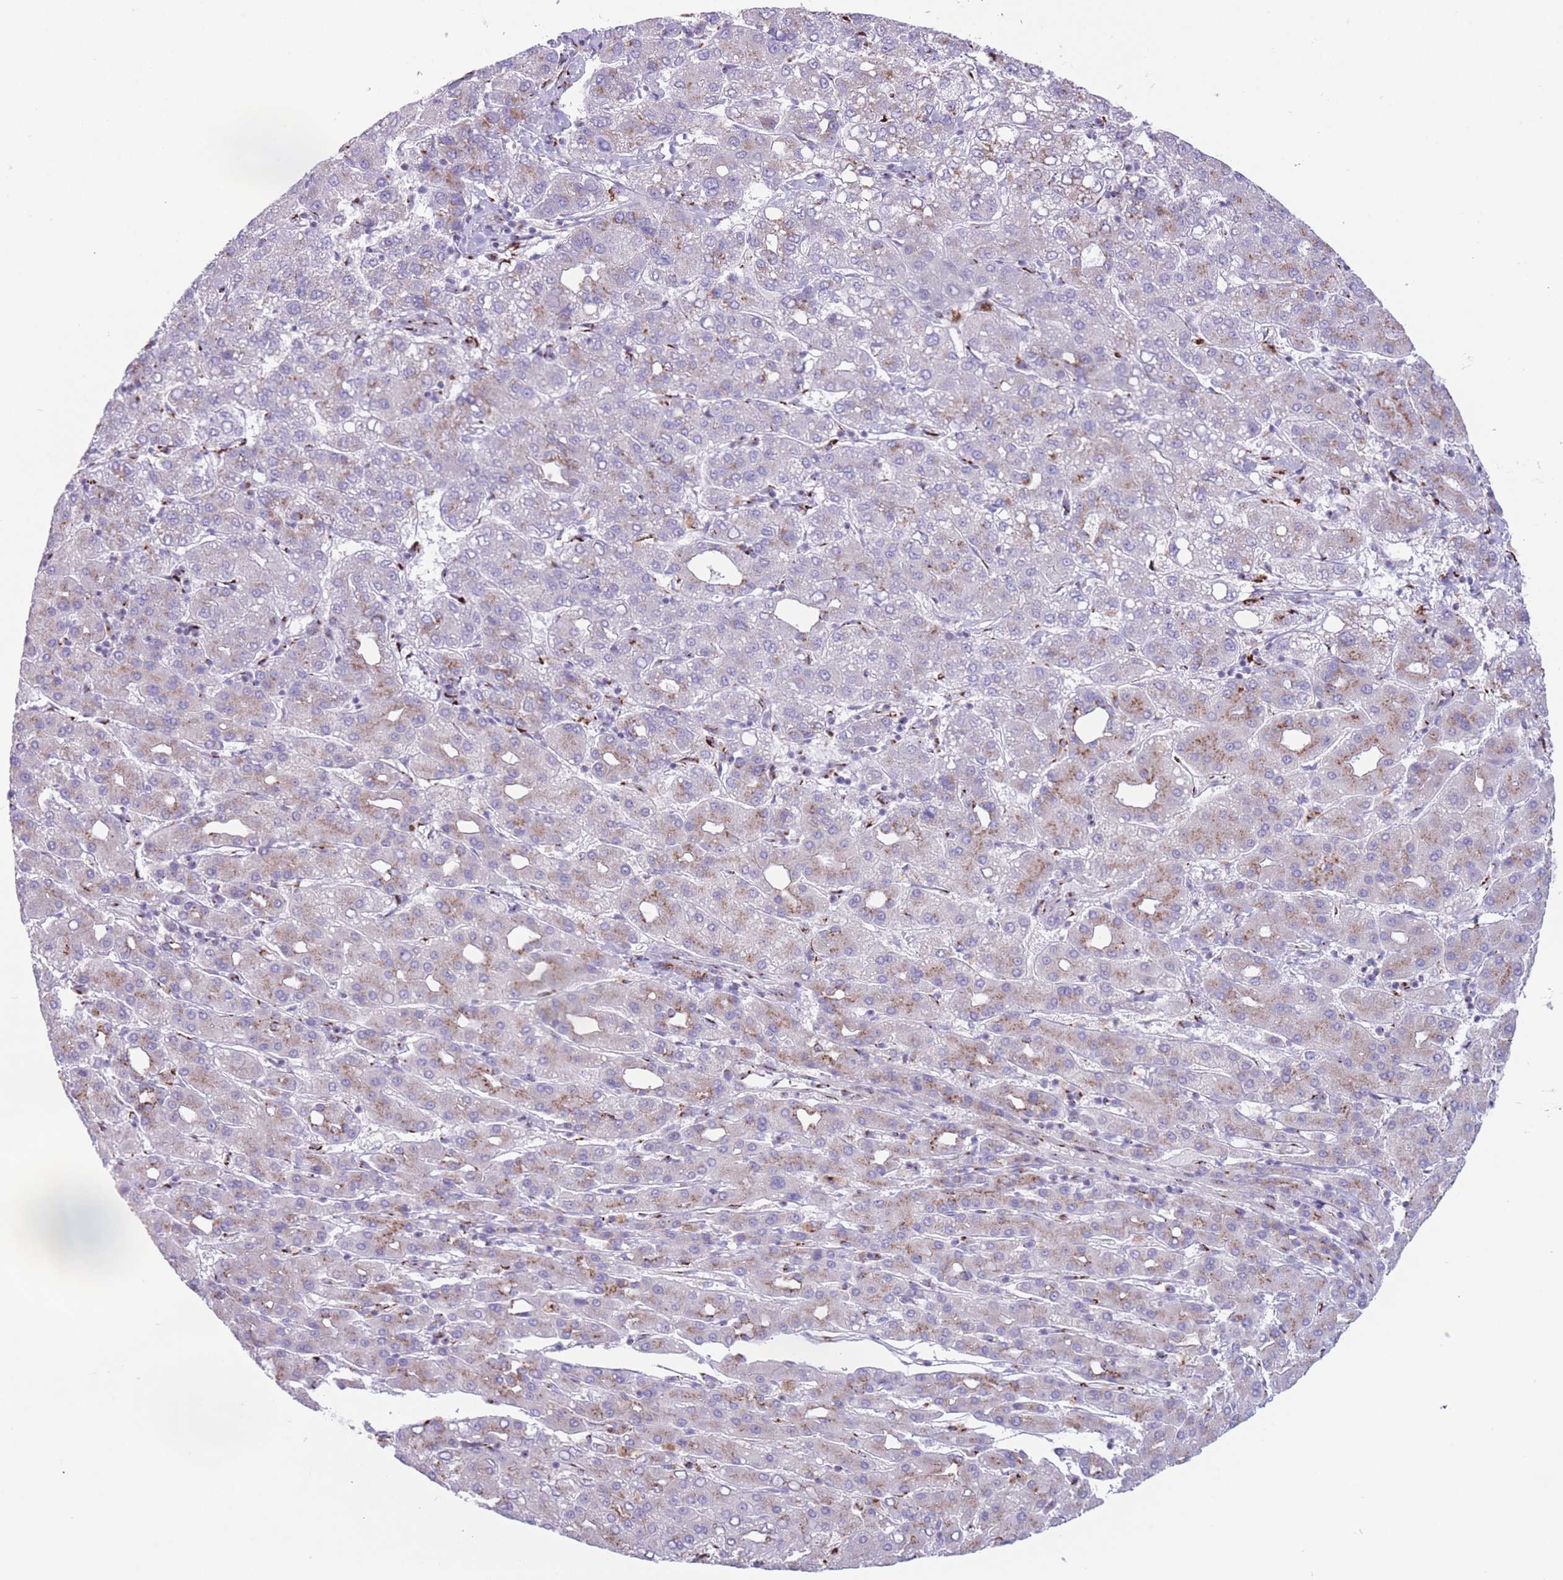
{"staining": {"intensity": "moderate", "quantity": "25%-75%", "location": "cytoplasmic/membranous"}, "tissue": "liver cancer", "cell_type": "Tumor cells", "image_type": "cancer", "snomed": [{"axis": "morphology", "description": "Carcinoma, Hepatocellular, NOS"}, {"axis": "topography", "description": "Liver"}], "caption": "Liver hepatocellular carcinoma stained with DAB (3,3'-diaminobenzidine) immunohistochemistry reveals medium levels of moderate cytoplasmic/membranous positivity in about 25%-75% of tumor cells.", "gene": "MPND", "patient": {"sex": "male", "age": 65}}